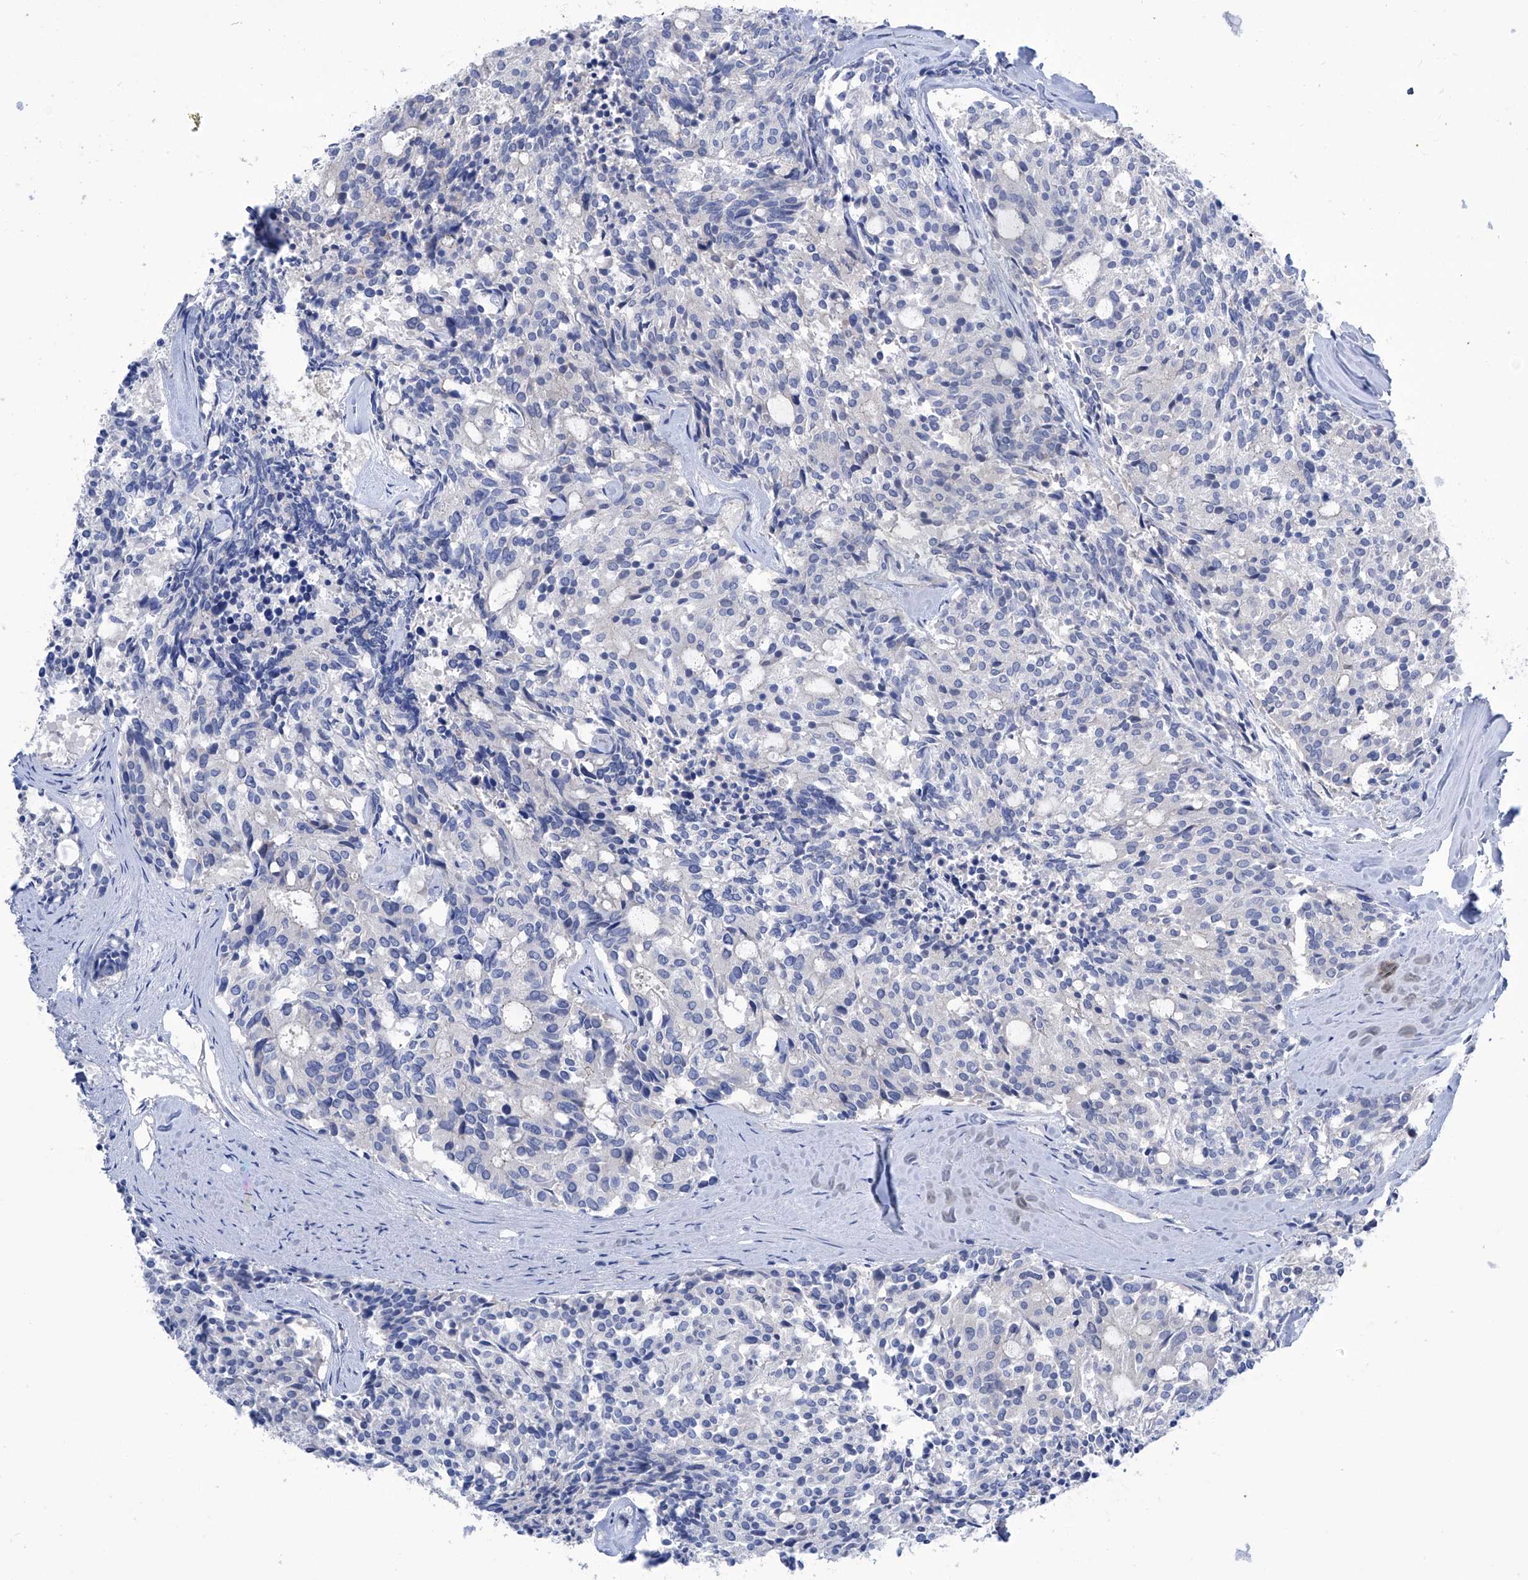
{"staining": {"intensity": "negative", "quantity": "none", "location": "none"}, "tissue": "carcinoid", "cell_type": "Tumor cells", "image_type": "cancer", "snomed": [{"axis": "morphology", "description": "Carcinoid, malignant, NOS"}, {"axis": "topography", "description": "Pancreas"}], "caption": "The immunohistochemistry micrograph has no significant expression in tumor cells of malignant carcinoid tissue.", "gene": "PGM3", "patient": {"sex": "female", "age": 54}}